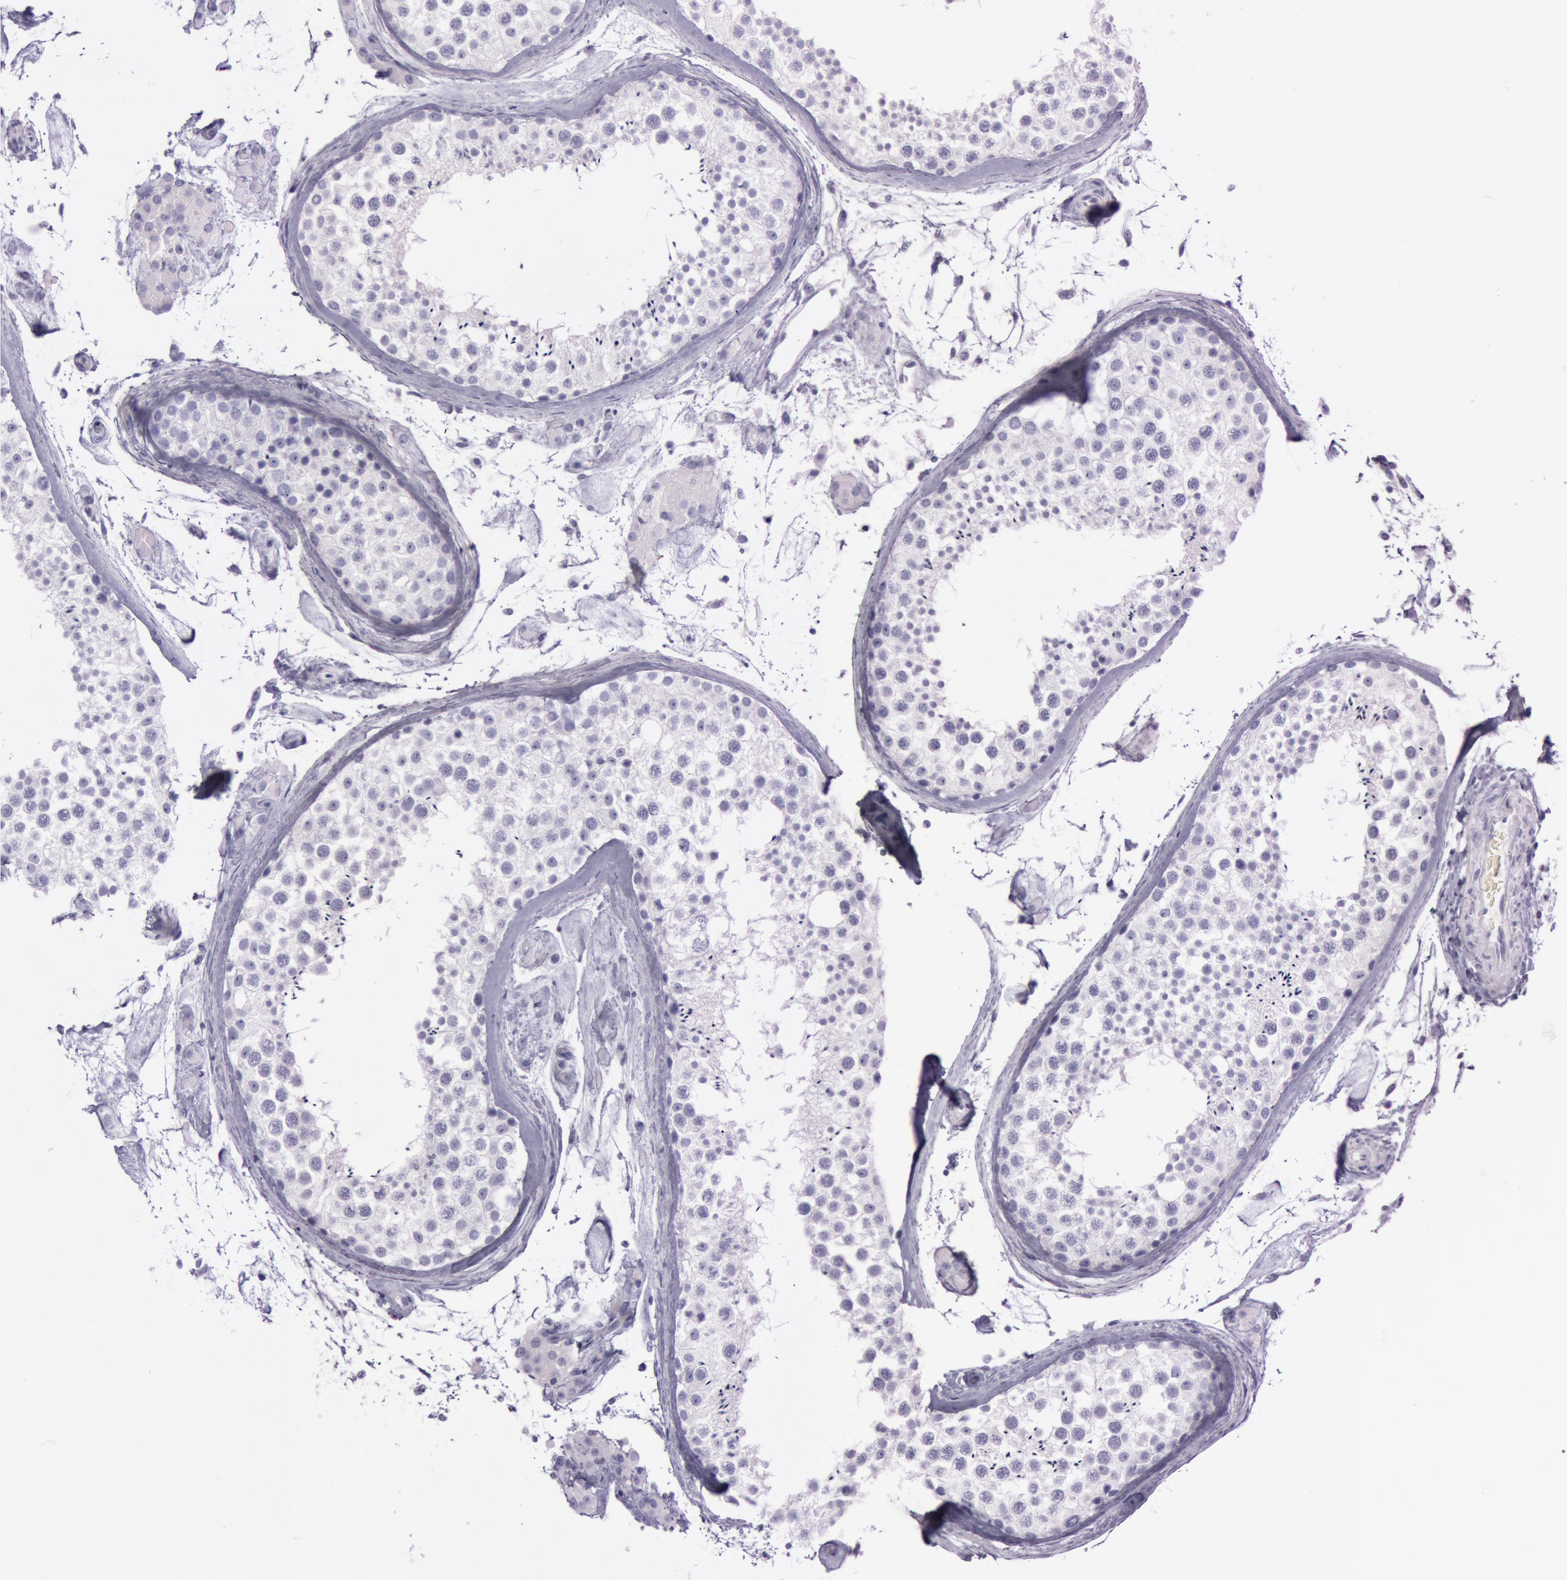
{"staining": {"intensity": "negative", "quantity": "none", "location": "none"}, "tissue": "testis", "cell_type": "Cells in seminiferous ducts", "image_type": "normal", "snomed": [{"axis": "morphology", "description": "Normal tissue, NOS"}, {"axis": "topography", "description": "Testis"}], "caption": "Cells in seminiferous ducts show no significant staining in benign testis.", "gene": "S100A7", "patient": {"sex": "male", "age": 46}}